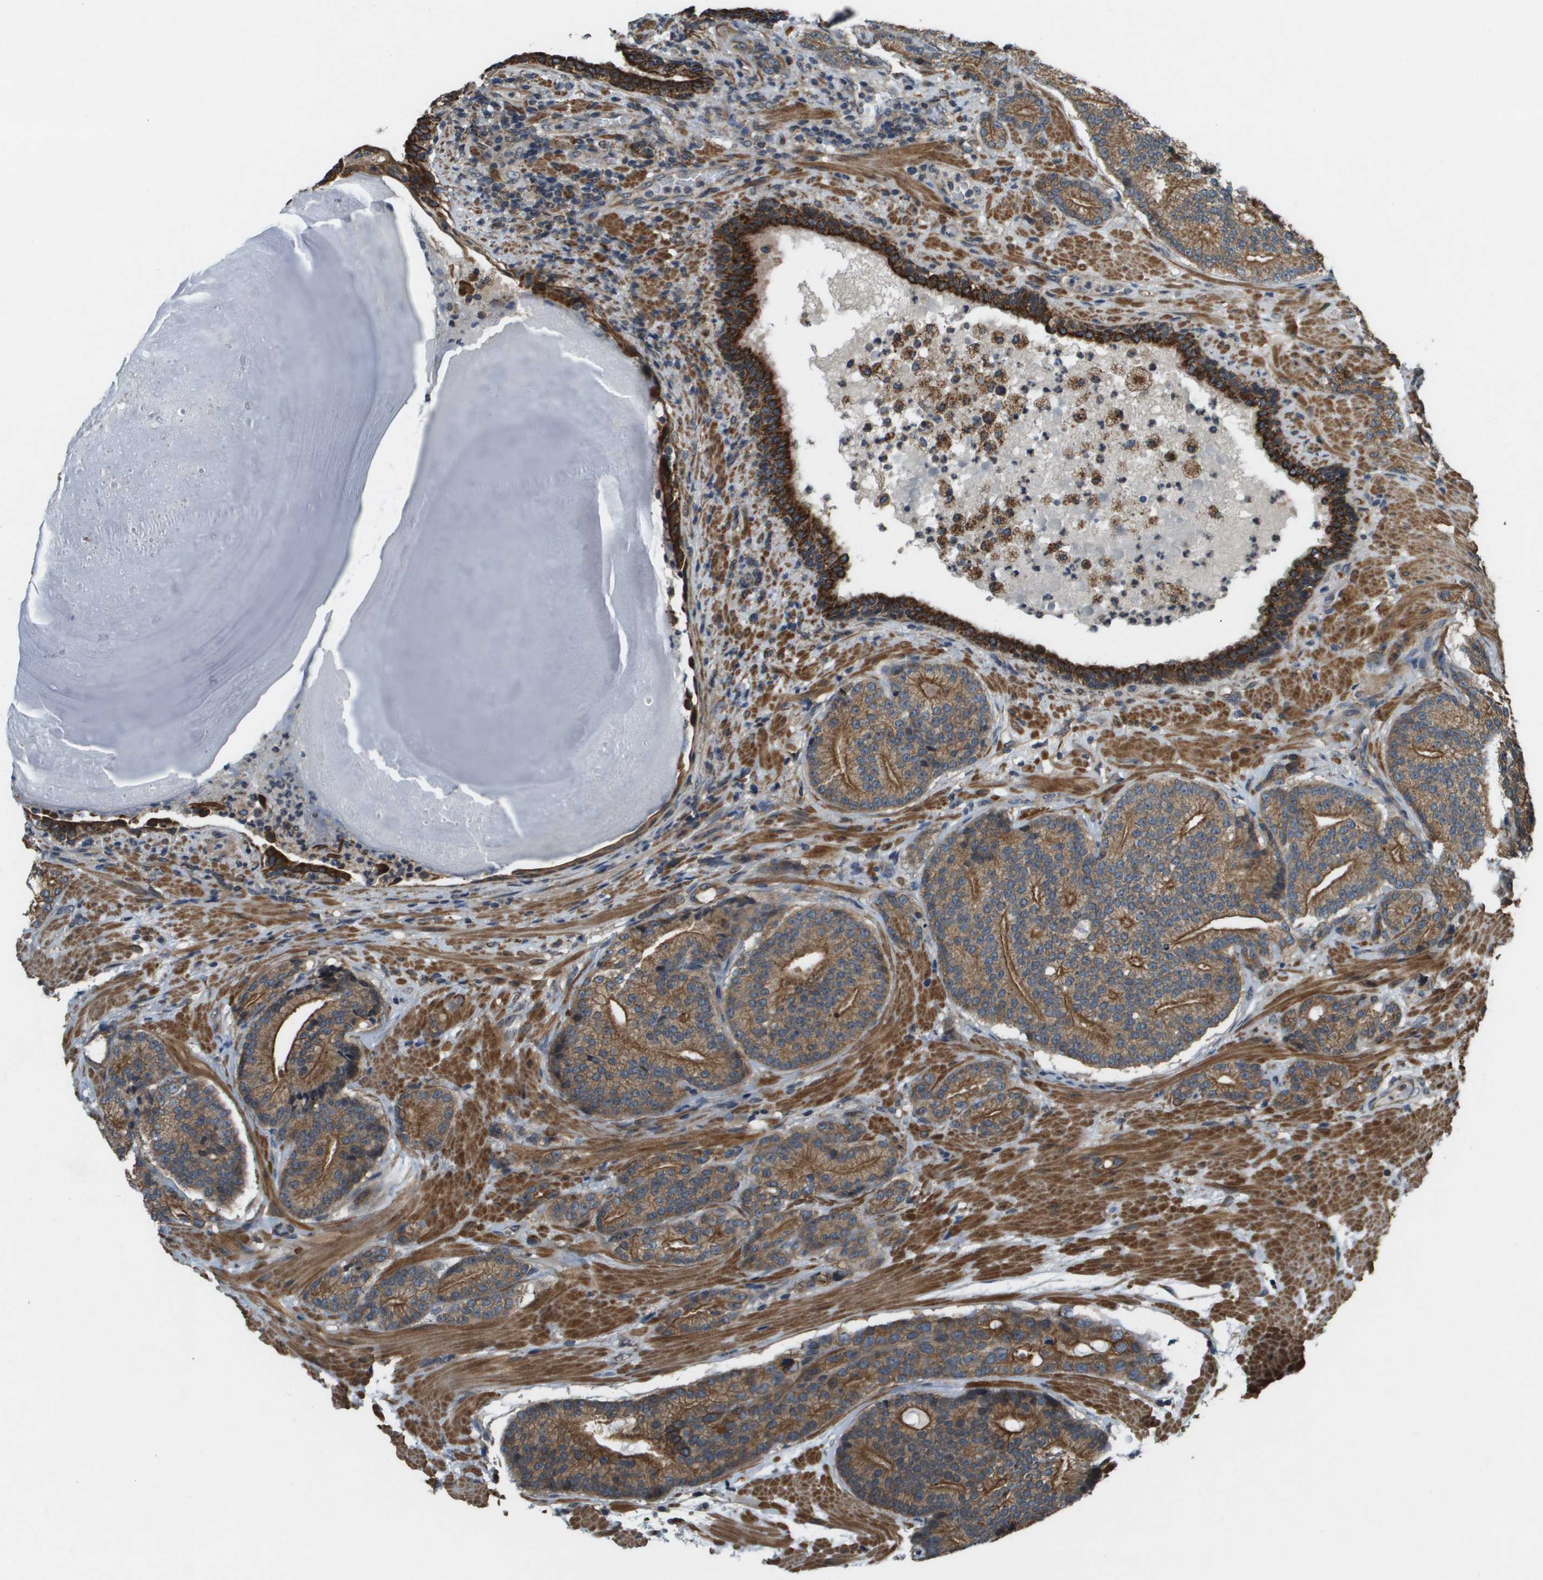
{"staining": {"intensity": "moderate", "quantity": ">75%", "location": "cytoplasmic/membranous"}, "tissue": "prostate cancer", "cell_type": "Tumor cells", "image_type": "cancer", "snomed": [{"axis": "morphology", "description": "Adenocarcinoma, High grade"}, {"axis": "topography", "description": "Prostate"}], "caption": "DAB immunohistochemical staining of prostate cancer demonstrates moderate cytoplasmic/membranous protein positivity in about >75% of tumor cells. The staining is performed using DAB (3,3'-diaminobenzidine) brown chromogen to label protein expression. The nuclei are counter-stained blue using hematoxylin.", "gene": "CDKN2C", "patient": {"sex": "male", "age": 61}}